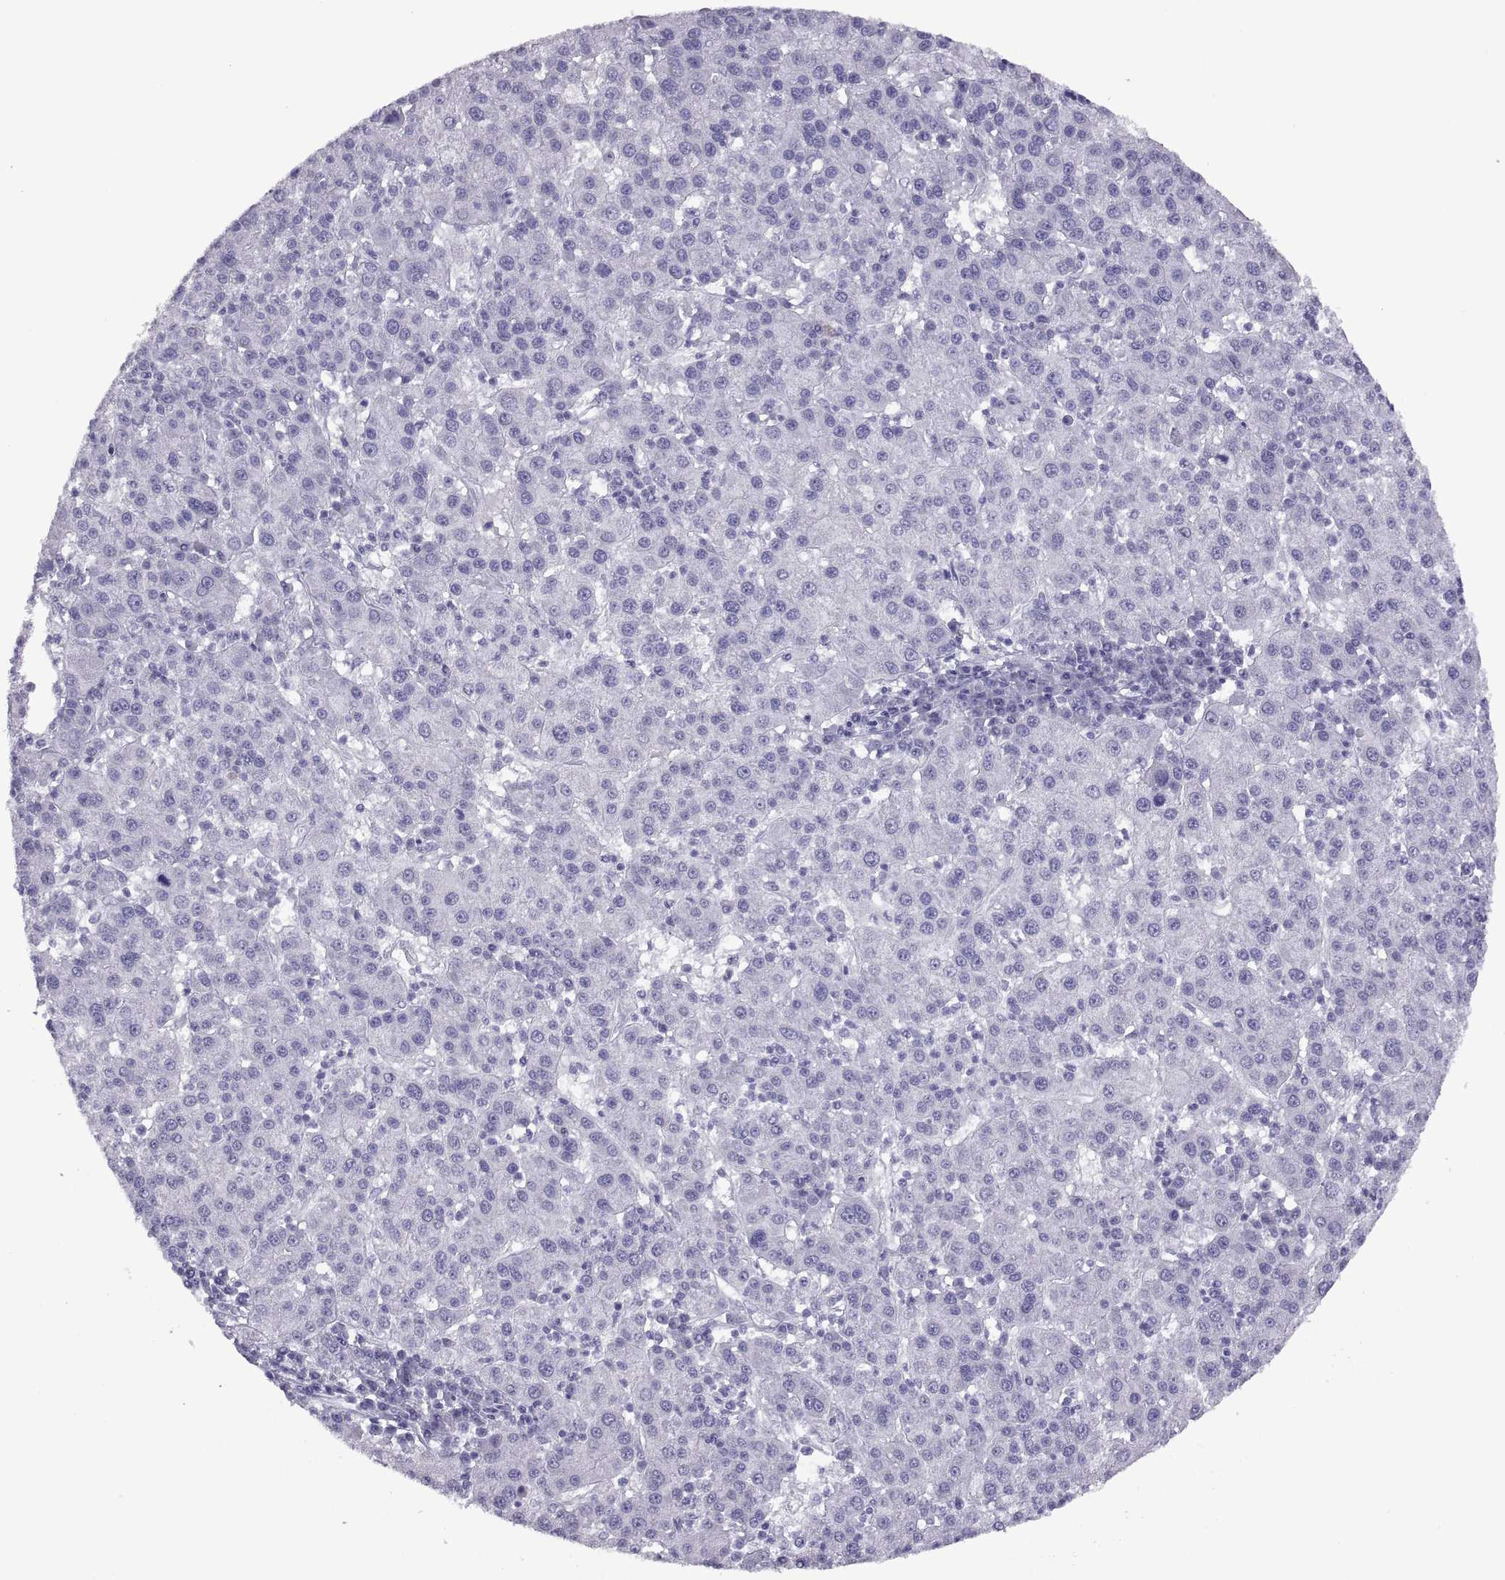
{"staining": {"intensity": "negative", "quantity": "none", "location": "none"}, "tissue": "liver cancer", "cell_type": "Tumor cells", "image_type": "cancer", "snomed": [{"axis": "morphology", "description": "Carcinoma, Hepatocellular, NOS"}, {"axis": "topography", "description": "Liver"}], "caption": "Protein analysis of liver cancer (hepatocellular carcinoma) exhibits no significant staining in tumor cells.", "gene": "RGS20", "patient": {"sex": "female", "age": 60}}